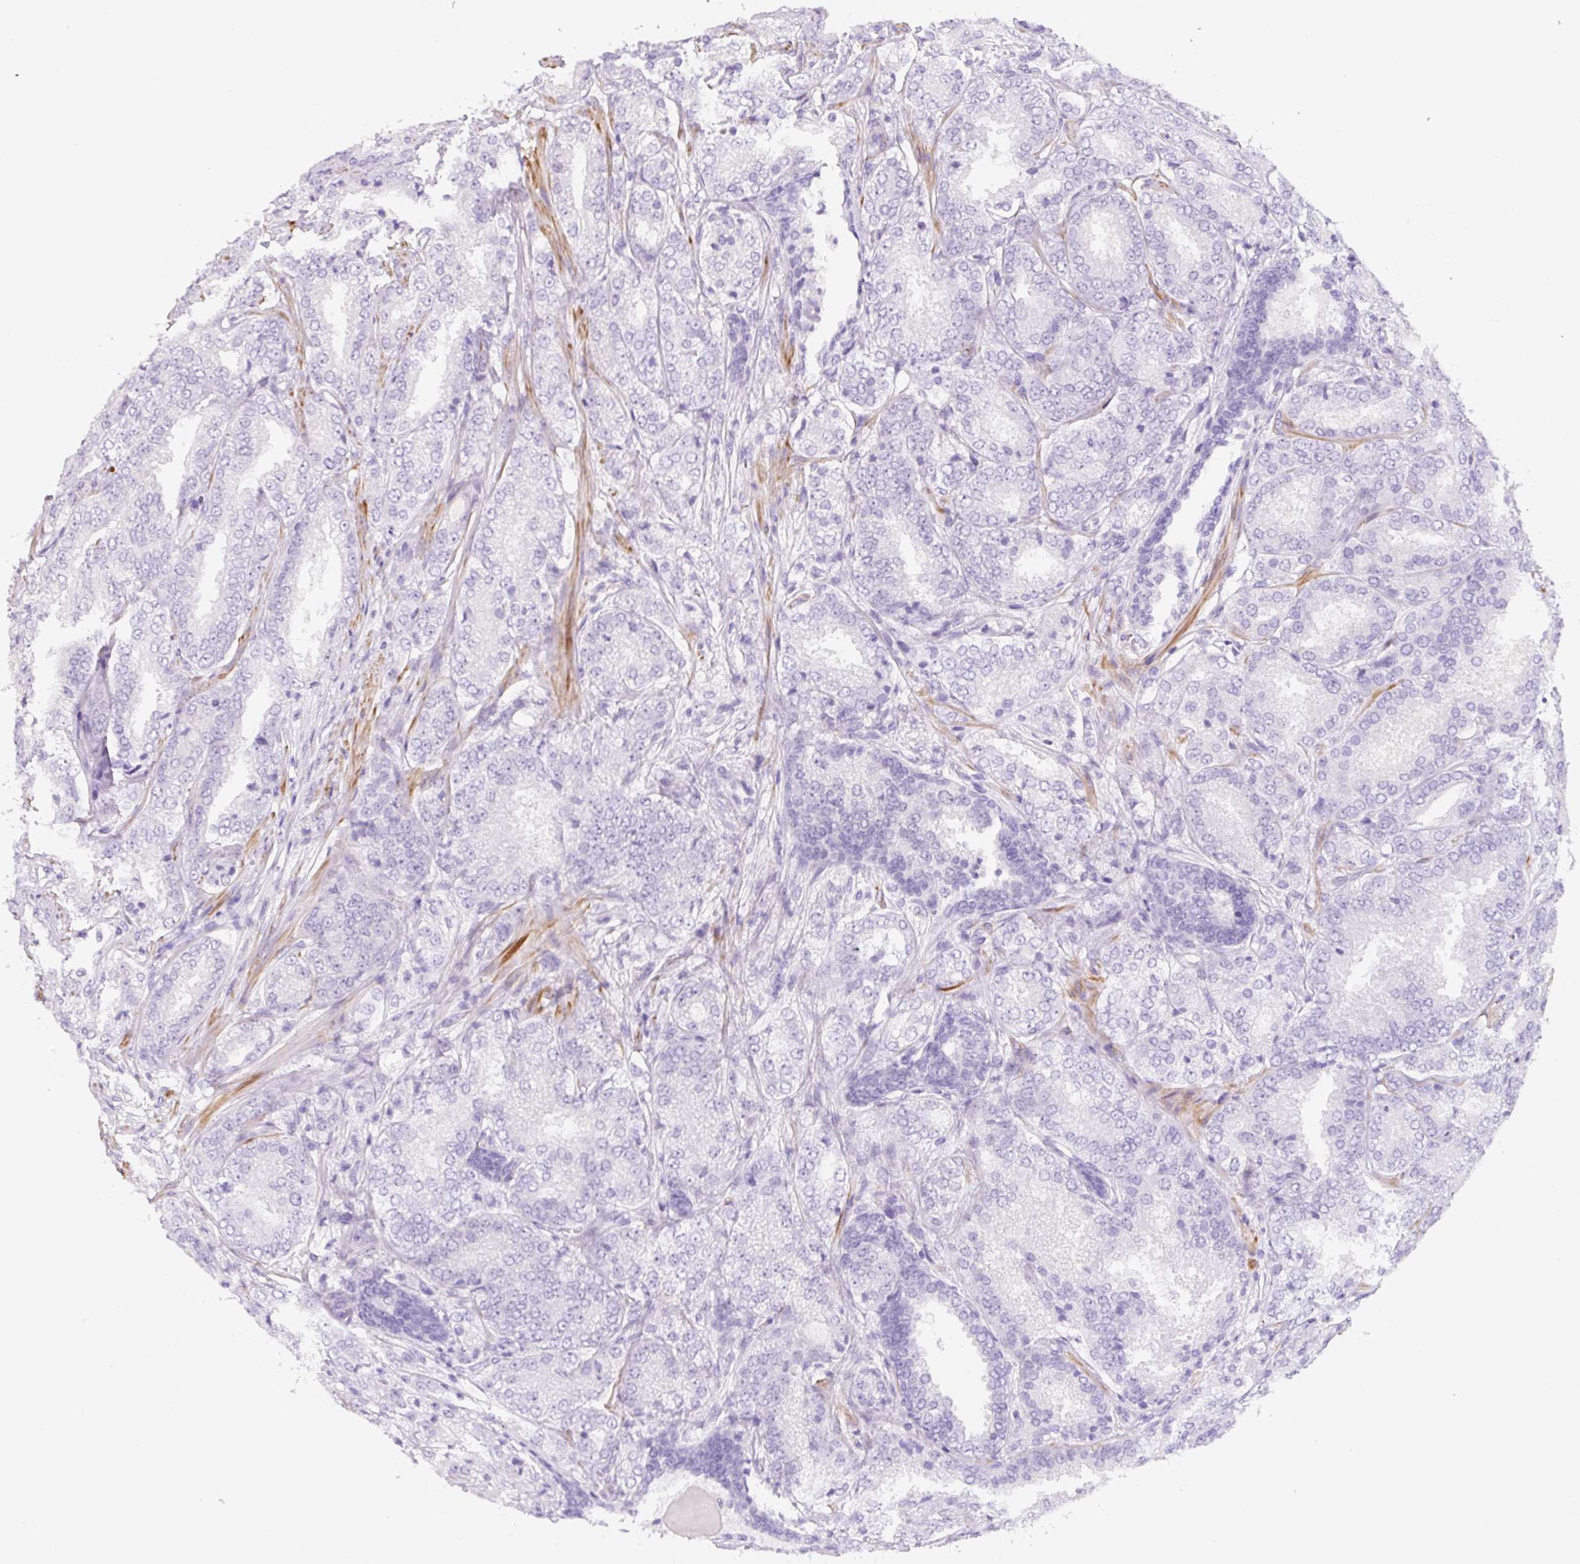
{"staining": {"intensity": "negative", "quantity": "none", "location": "none"}, "tissue": "prostate cancer", "cell_type": "Tumor cells", "image_type": "cancer", "snomed": [{"axis": "morphology", "description": "Adenocarcinoma, High grade"}, {"axis": "topography", "description": "Prostate"}], "caption": "DAB immunohistochemical staining of human prostate high-grade adenocarcinoma exhibits no significant positivity in tumor cells.", "gene": "CCL25", "patient": {"sex": "male", "age": 63}}